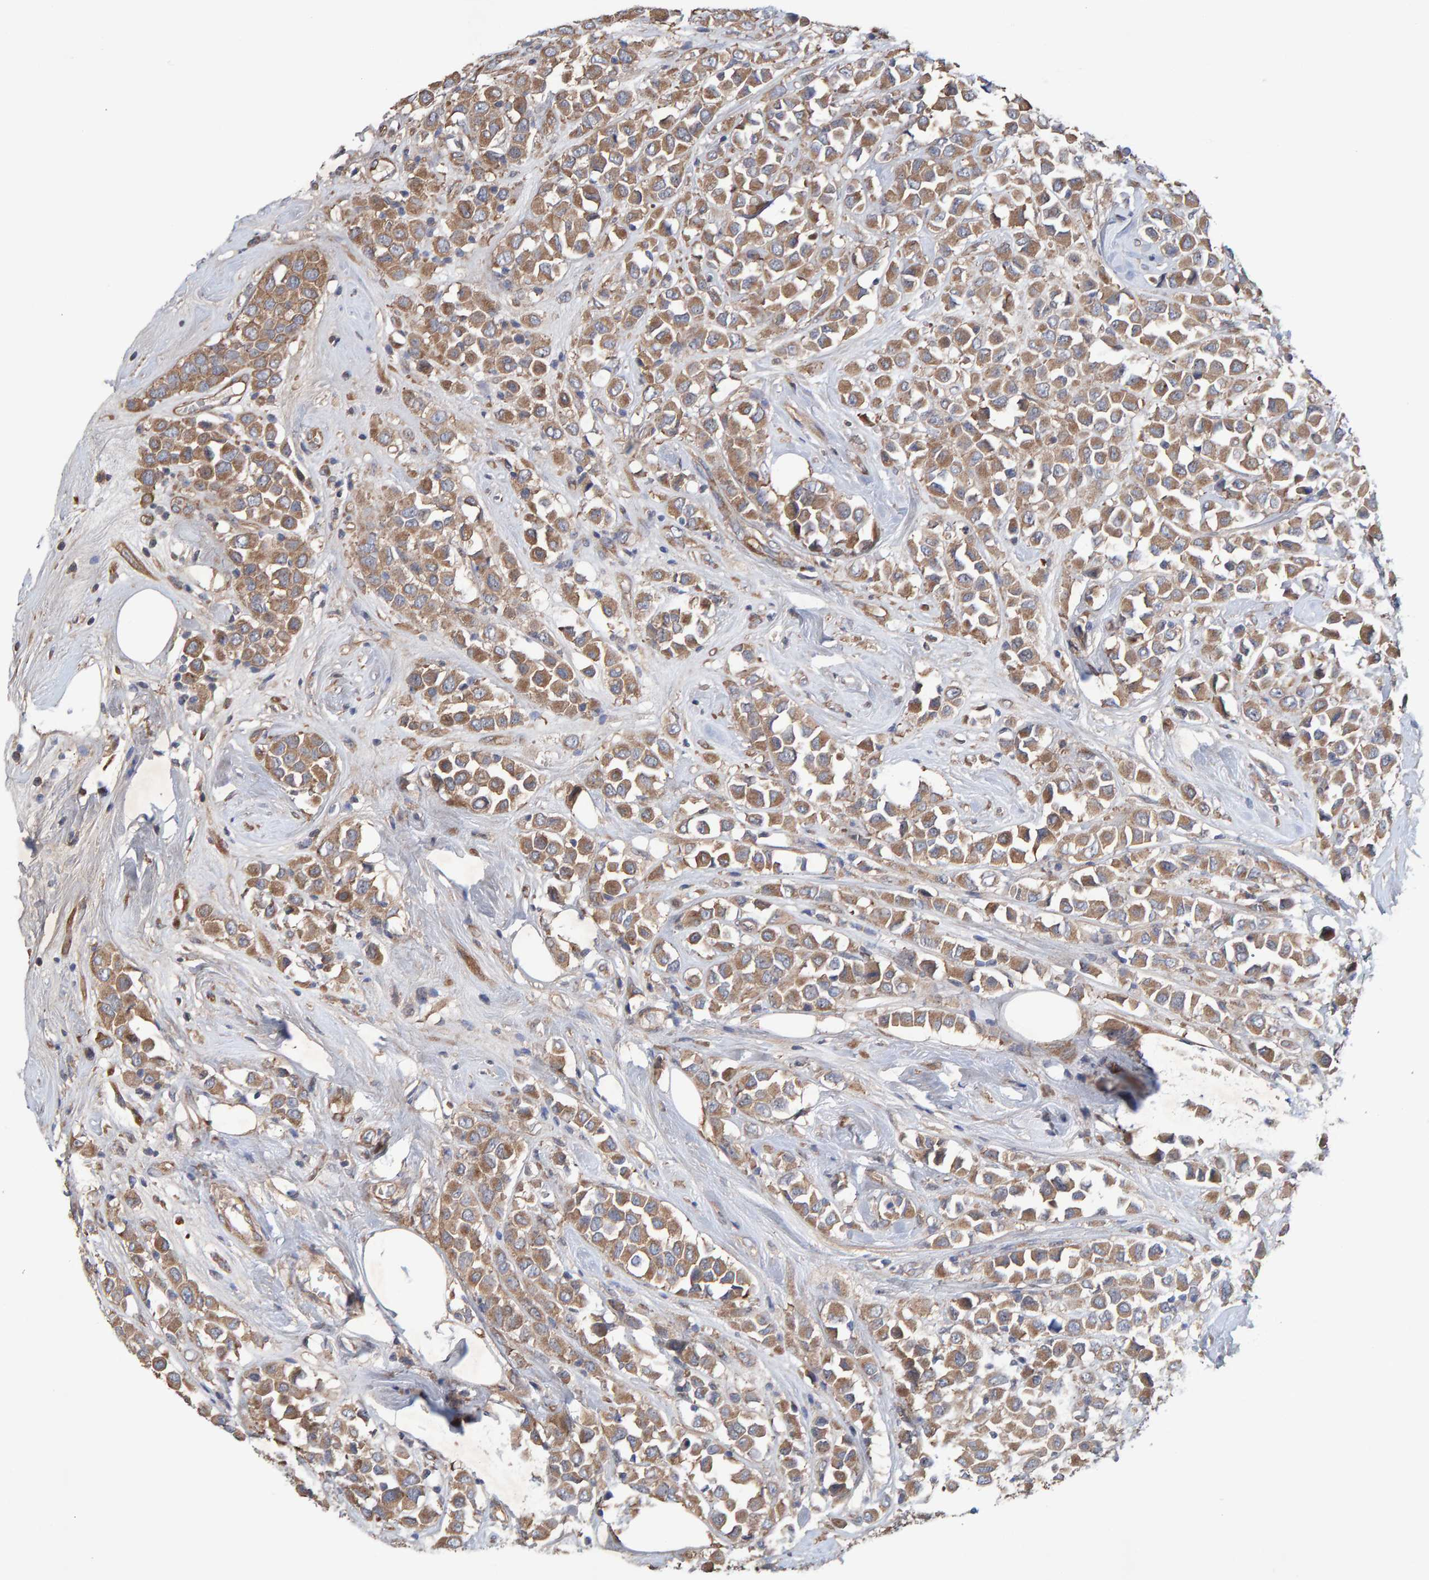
{"staining": {"intensity": "moderate", "quantity": ">75%", "location": "cytoplasmic/membranous"}, "tissue": "breast cancer", "cell_type": "Tumor cells", "image_type": "cancer", "snomed": [{"axis": "morphology", "description": "Duct carcinoma"}, {"axis": "topography", "description": "Breast"}], "caption": "Moderate cytoplasmic/membranous protein expression is seen in about >75% of tumor cells in breast cancer (invasive ductal carcinoma).", "gene": "LRSAM1", "patient": {"sex": "female", "age": 61}}